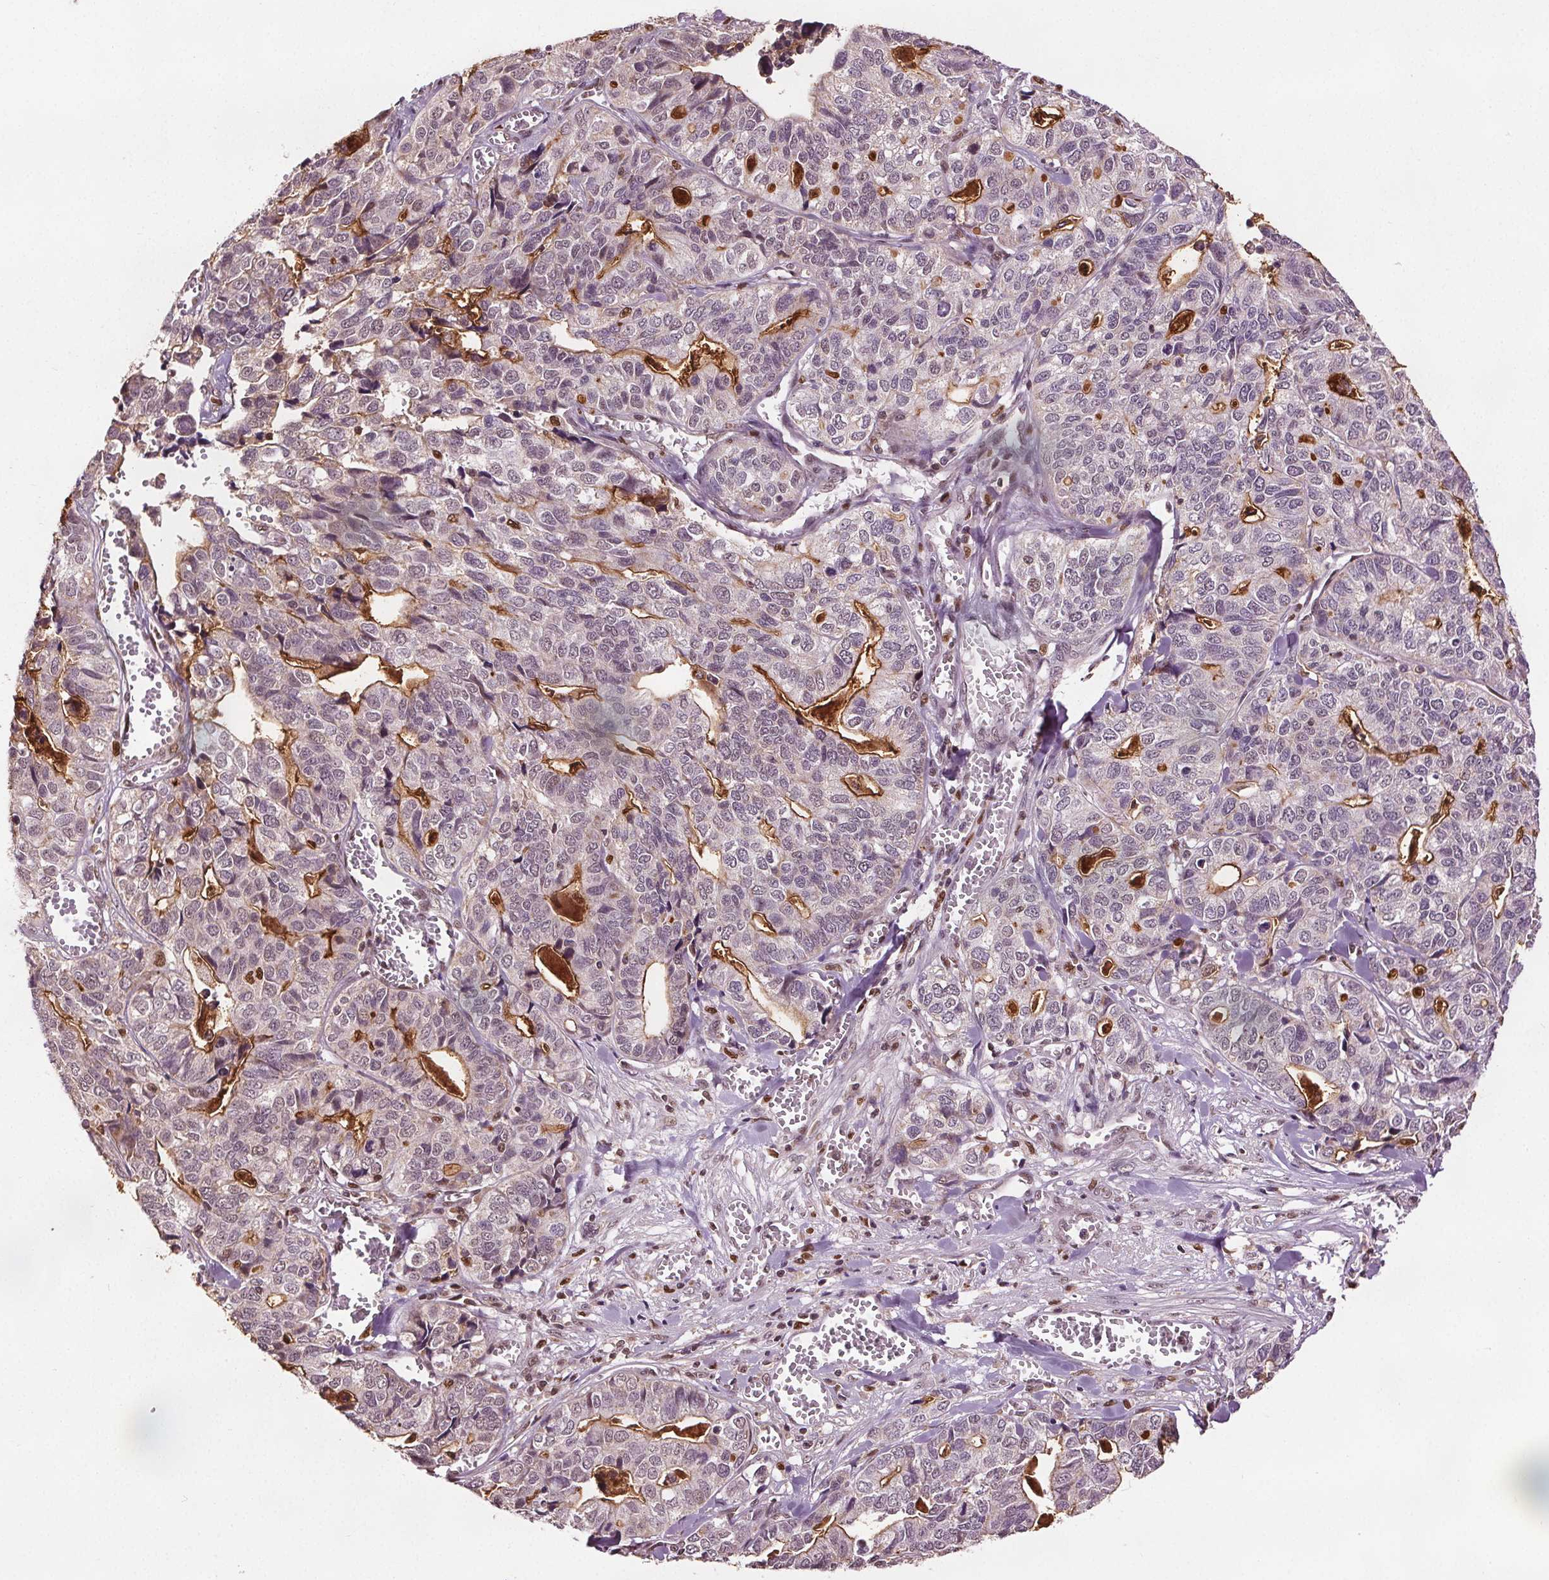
{"staining": {"intensity": "moderate", "quantity": "<25%", "location": "cytoplasmic/membranous"}, "tissue": "stomach cancer", "cell_type": "Tumor cells", "image_type": "cancer", "snomed": [{"axis": "morphology", "description": "Adenocarcinoma, NOS"}, {"axis": "topography", "description": "Stomach, upper"}], "caption": "An immunohistochemistry (IHC) histopathology image of neoplastic tissue is shown. Protein staining in brown highlights moderate cytoplasmic/membranous positivity in stomach cancer (adenocarcinoma) within tumor cells.", "gene": "DDX11", "patient": {"sex": "female", "age": 67}}